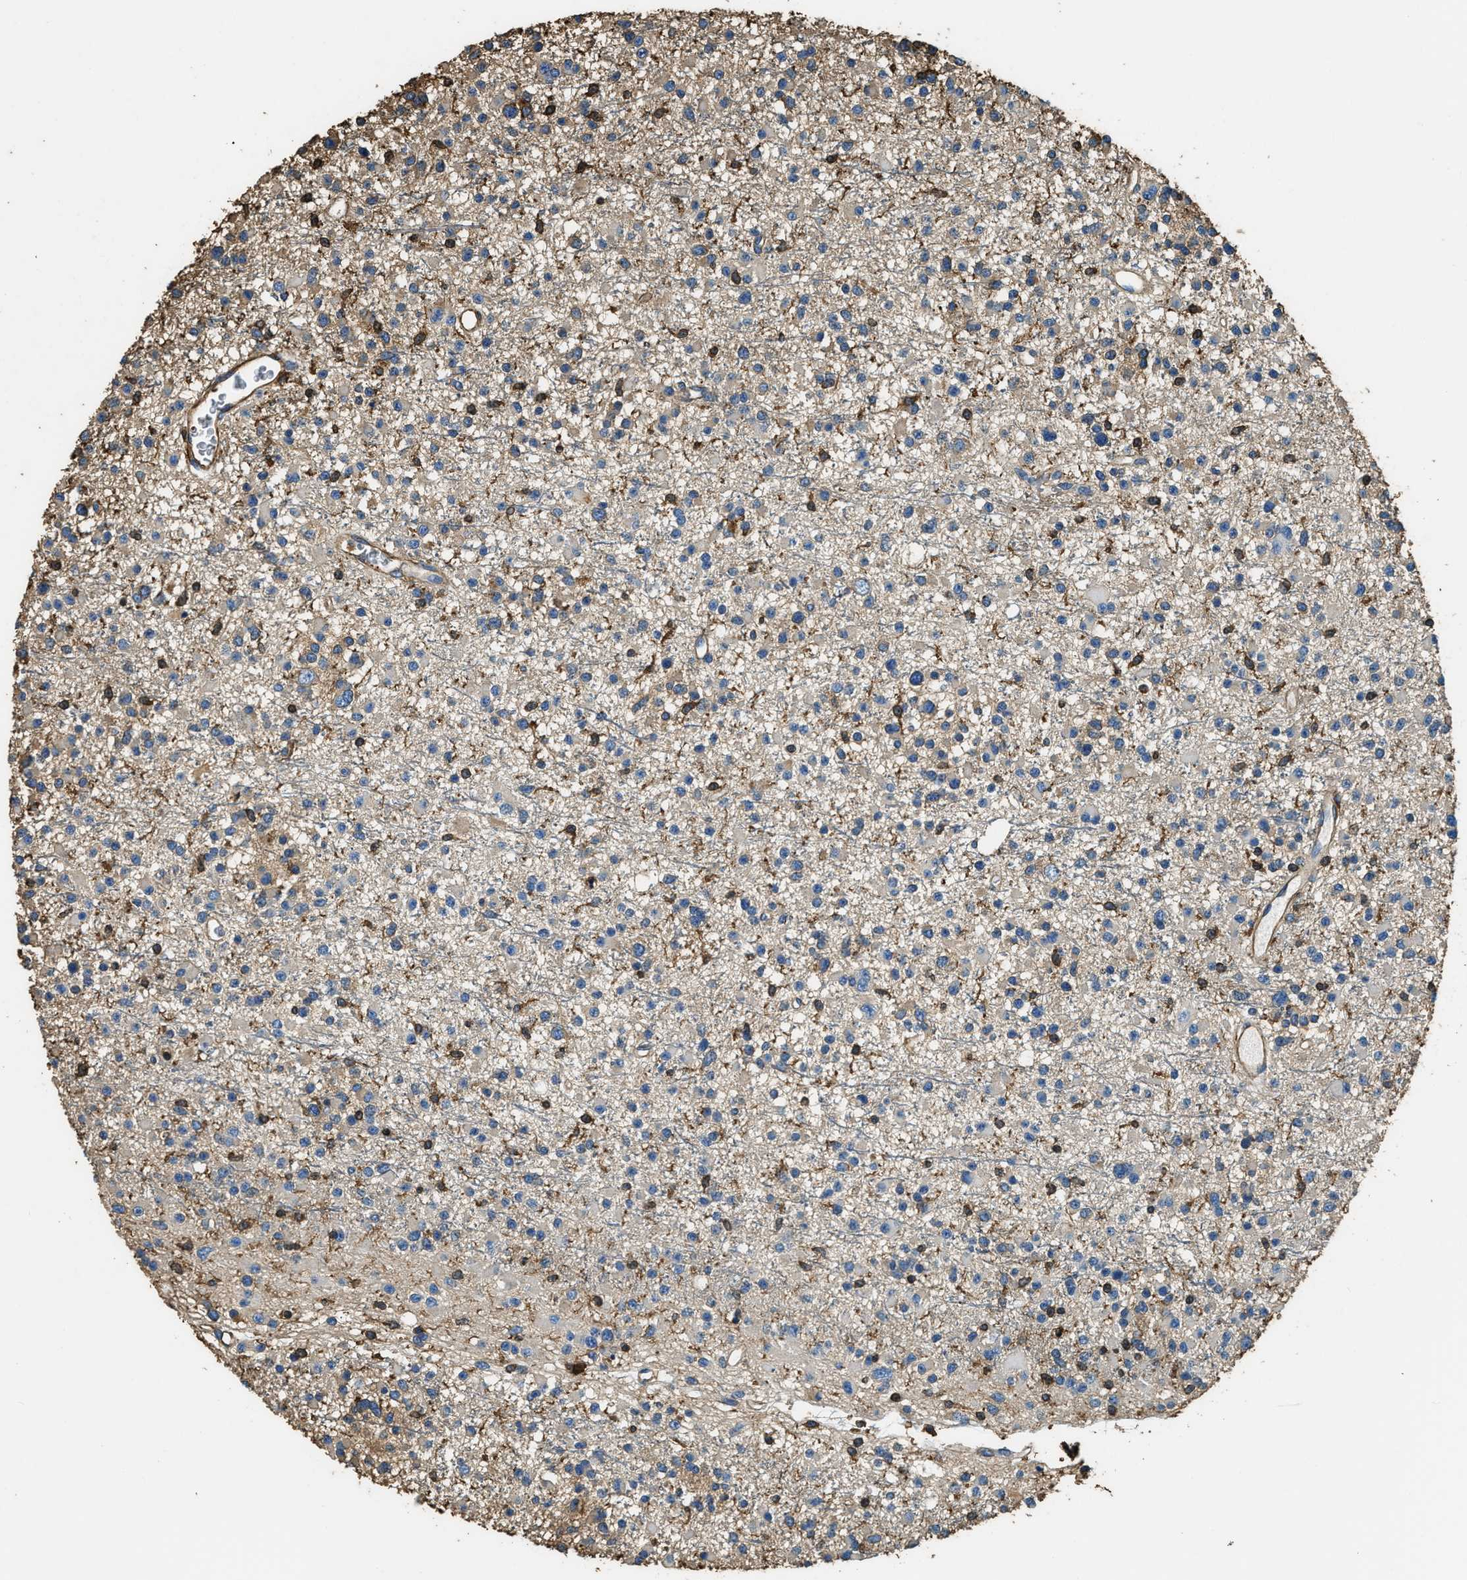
{"staining": {"intensity": "weak", "quantity": "<25%", "location": "cytoplasmic/membranous"}, "tissue": "glioma", "cell_type": "Tumor cells", "image_type": "cancer", "snomed": [{"axis": "morphology", "description": "Glioma, malignant, Low grade"}, {"axis": "topography", "description": "Brain"}], "caption": "Image shows no significant protein positivity in tumor cells of glioma.", "gene": "ACCS", "patient": {"sex": "female", "age": 22}}